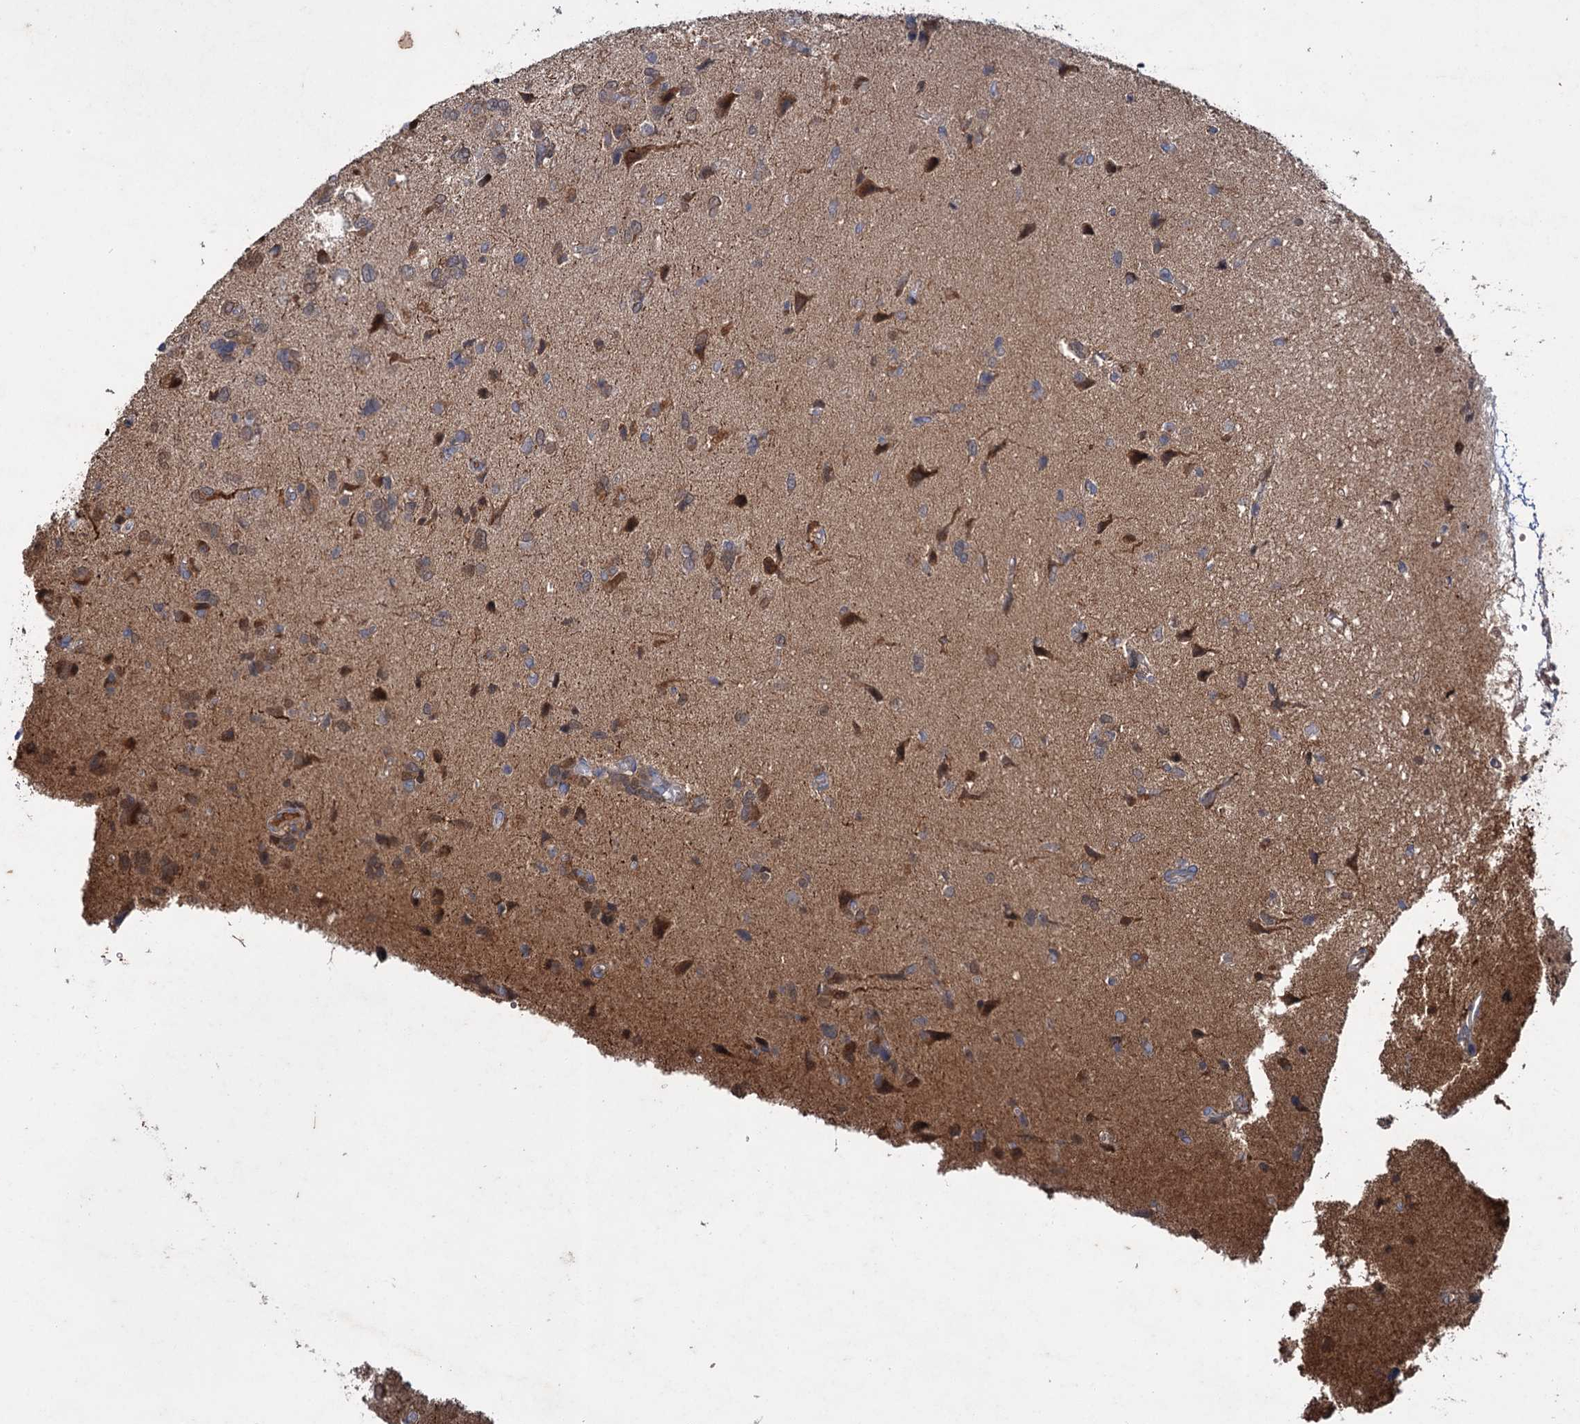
{"staining": {"intensity": "moderate", "quantity": "25%-75%", "location": "cytoplasmic/membranous,nuclear"}, "tissue": "glioma", "cell_type": "Tumor cells", "image_type": "cancer", "snomed": [{"axis": "morphology", "description": "Glioma, malignant, High grade"}, {"axis": "topography", "description": "Brain"}], "caption": "Protein expression analysis of human glioma reveals moderate cytoplasmic/membranous and nuclear expression in approximately 25%-75% of tumor cells.", "gene": "PTPN3", "patient": {"sex": "female", "age": 59}}